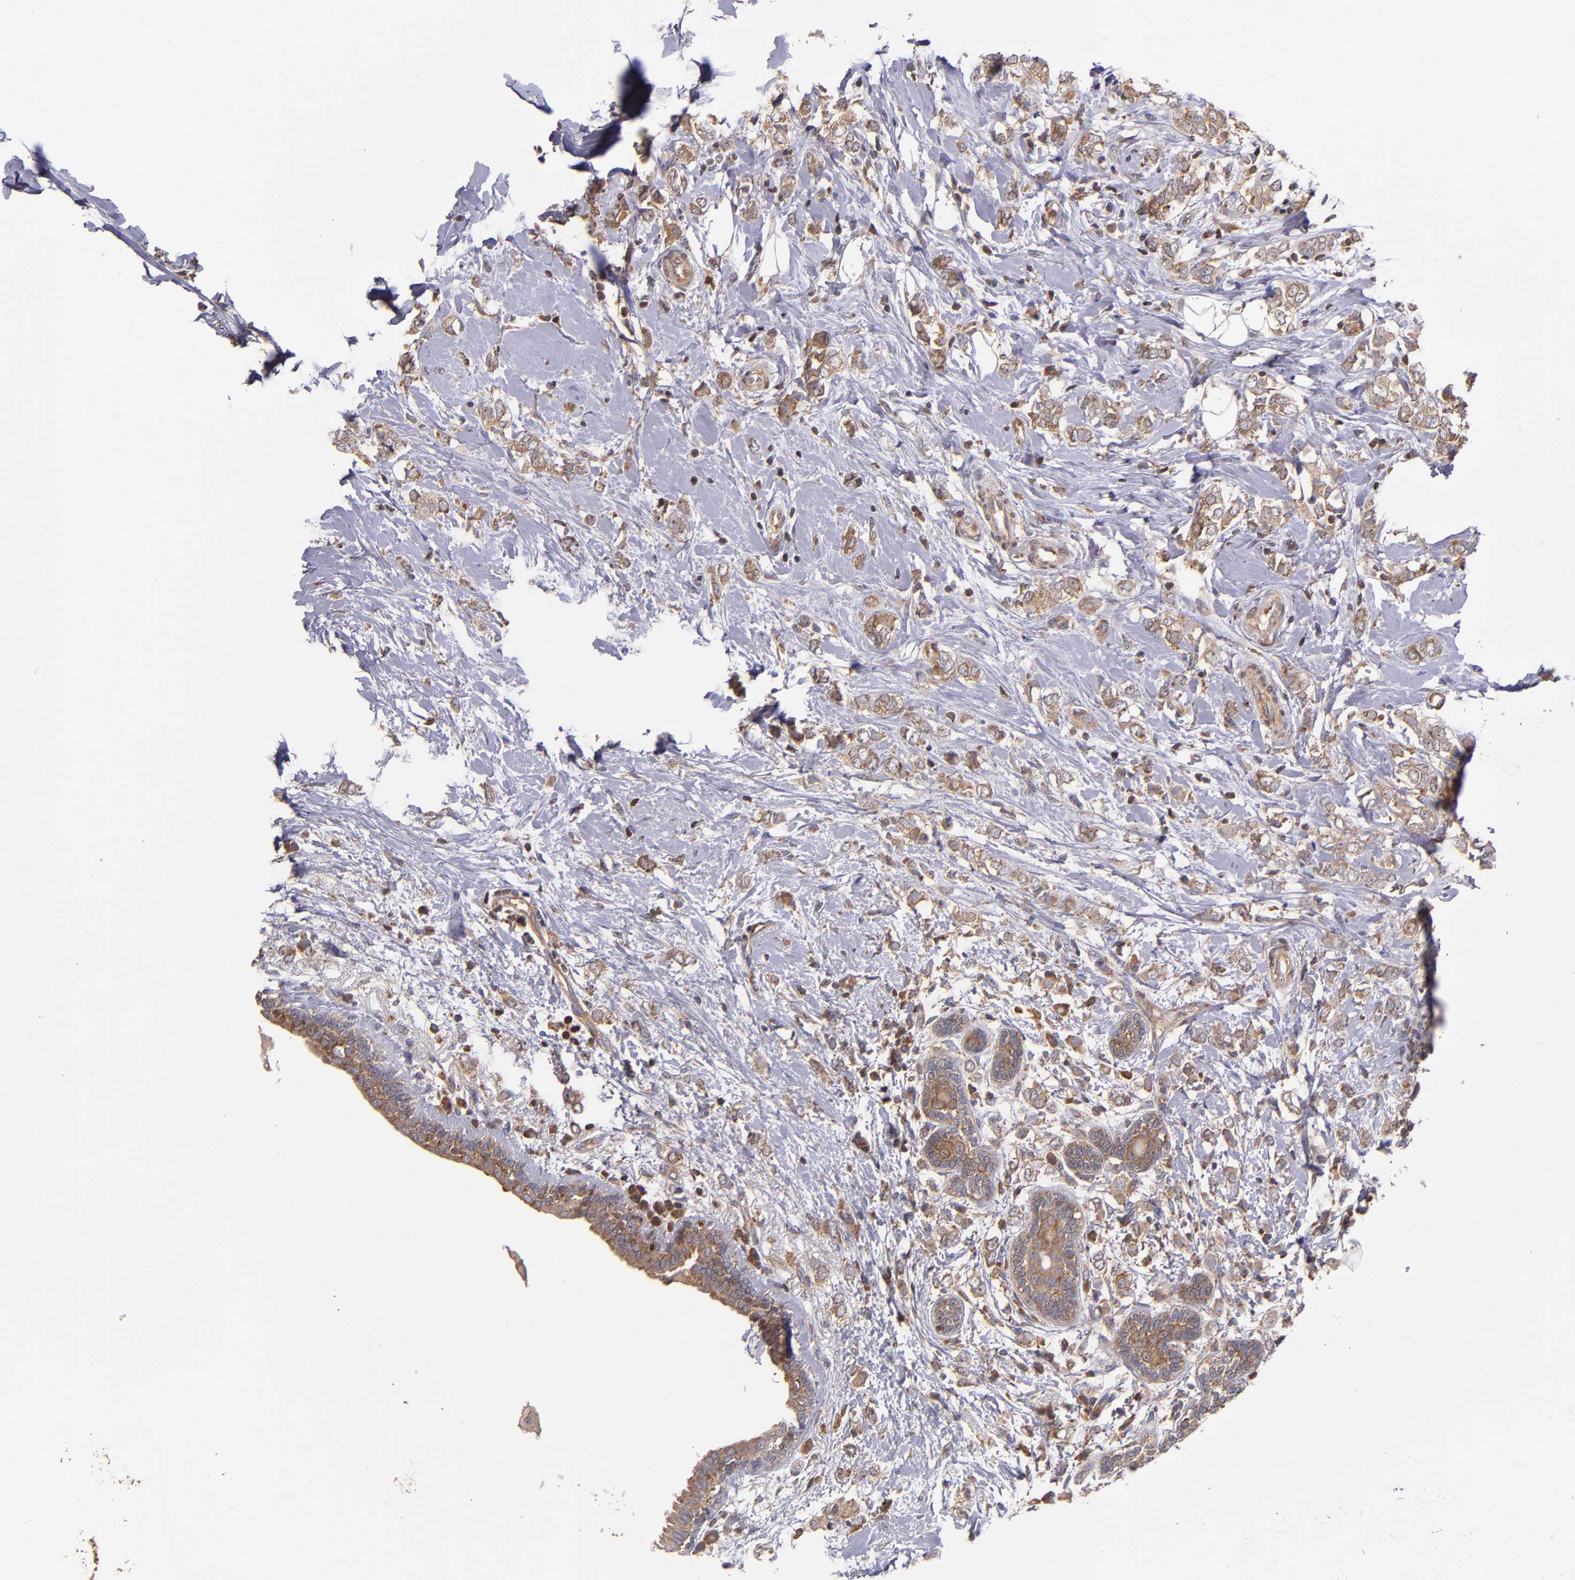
{"staining": {"intensity": "moderate", "quantity": ">75%", "location": "cytoplasmic/membranous"}, "tissue": "breast cancer", "cell_type": "Tumor cells", "image_type": "cancer", "snomed": [{"axis": "morphology", "description": "Normal tissue, NOS"}, {"axis": "morphology", "description": "Lobular carcinoma"}, {"axis": "topography", "description": "Breast"}], "caption": "Breast lobular carcinoma was stained to show a protein in brown. There is medium levels of moderate cytoplasmic/membranous staining in about >75% of tumor cells.", "gene": "EIF4ENIF1", "patient": {"sex": "female", "age": 47}}